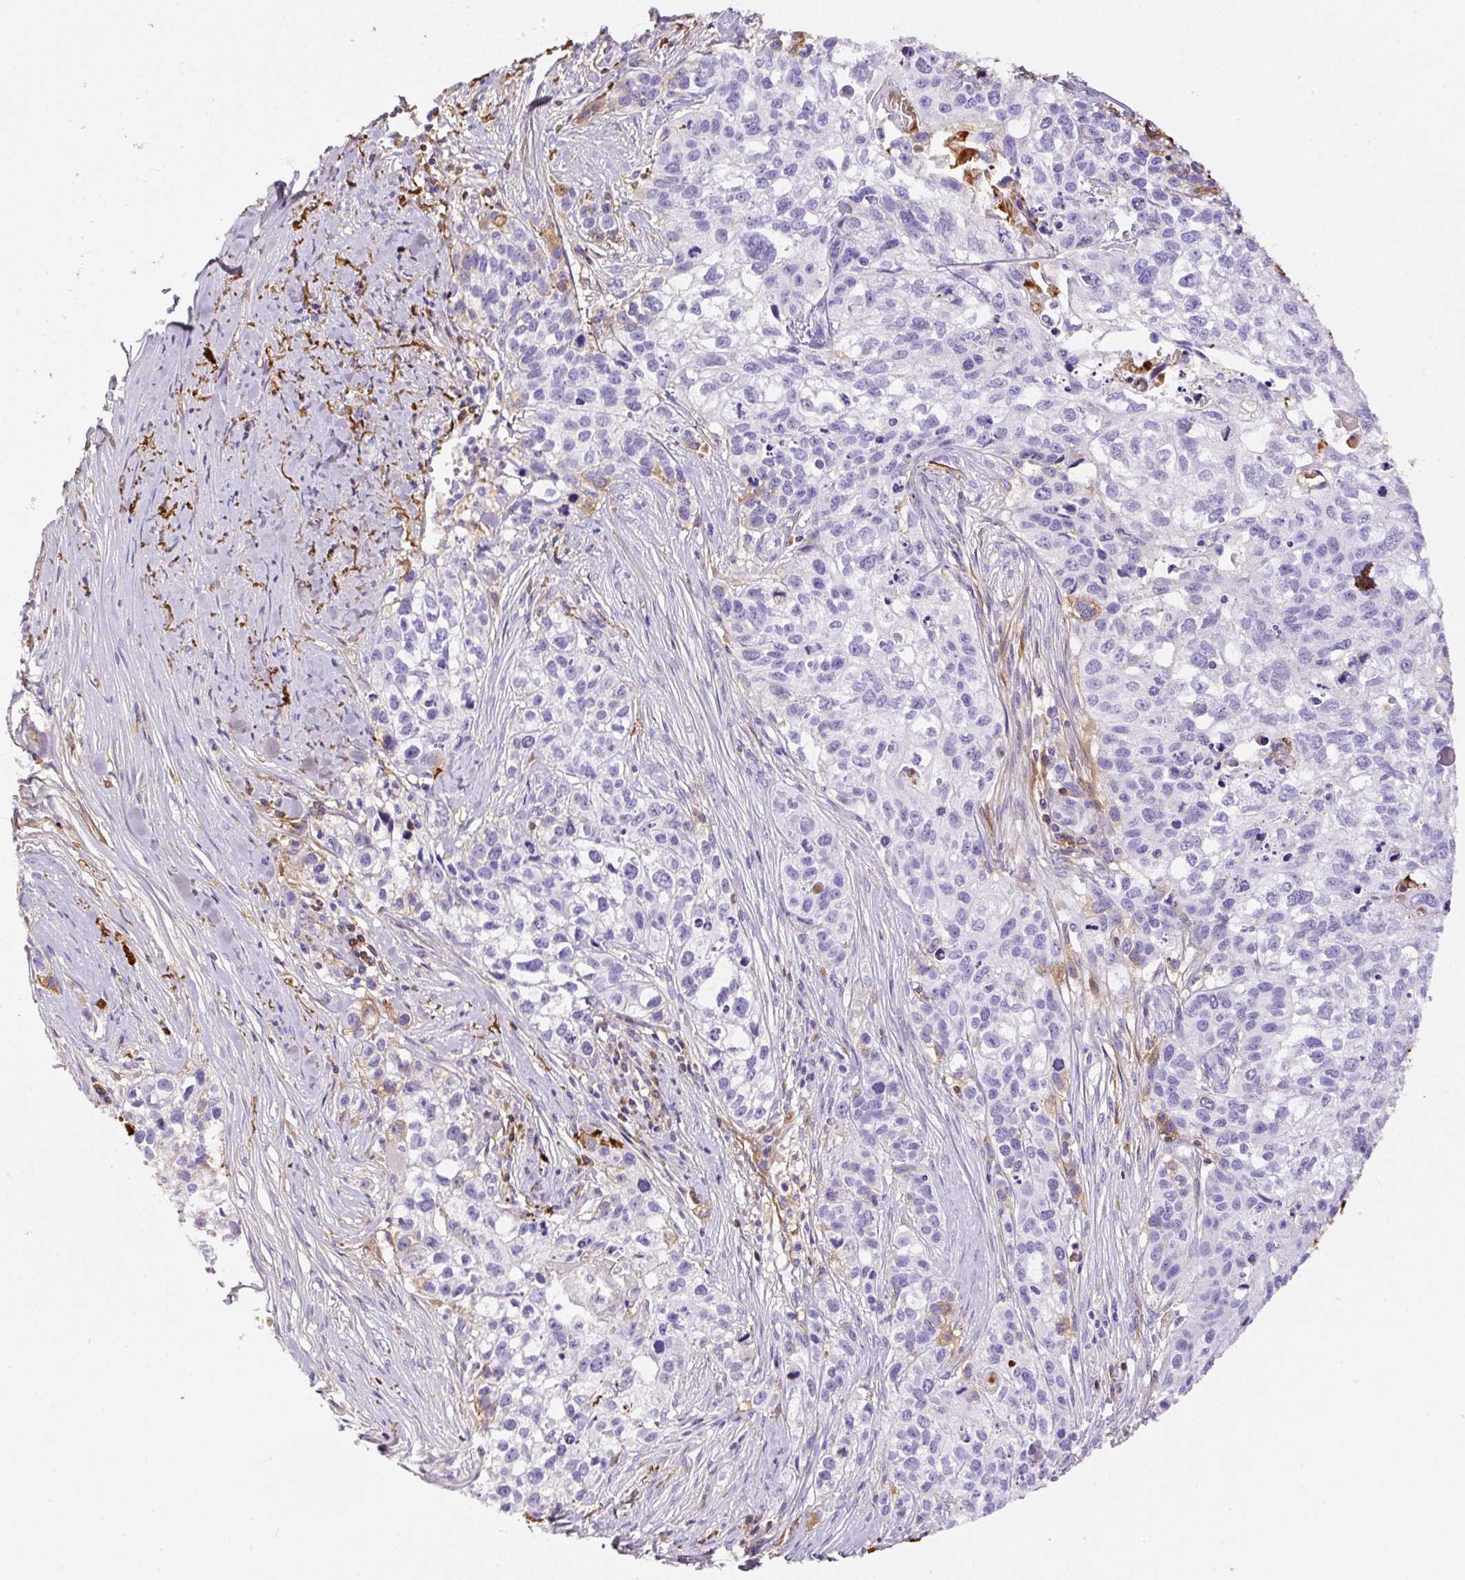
{"staining": {"intensity": "negative", "quantity": "none", "location": "none"}, "tissue": "lung cancer", "cell_type": "Tumor cells", "image_type": "cancer", "snomed": [{"axis": "morphology", "description": "Squamous cell carcinoma, NOS"}, {"axis": "topography", "description": "Lung"}], "caption": "The histopathology image displays no staining of tumor cells in lung cancer (squamous cell carcinoma).", "gene": "APCS", "patient": {"sex": "male", "age": 74}}